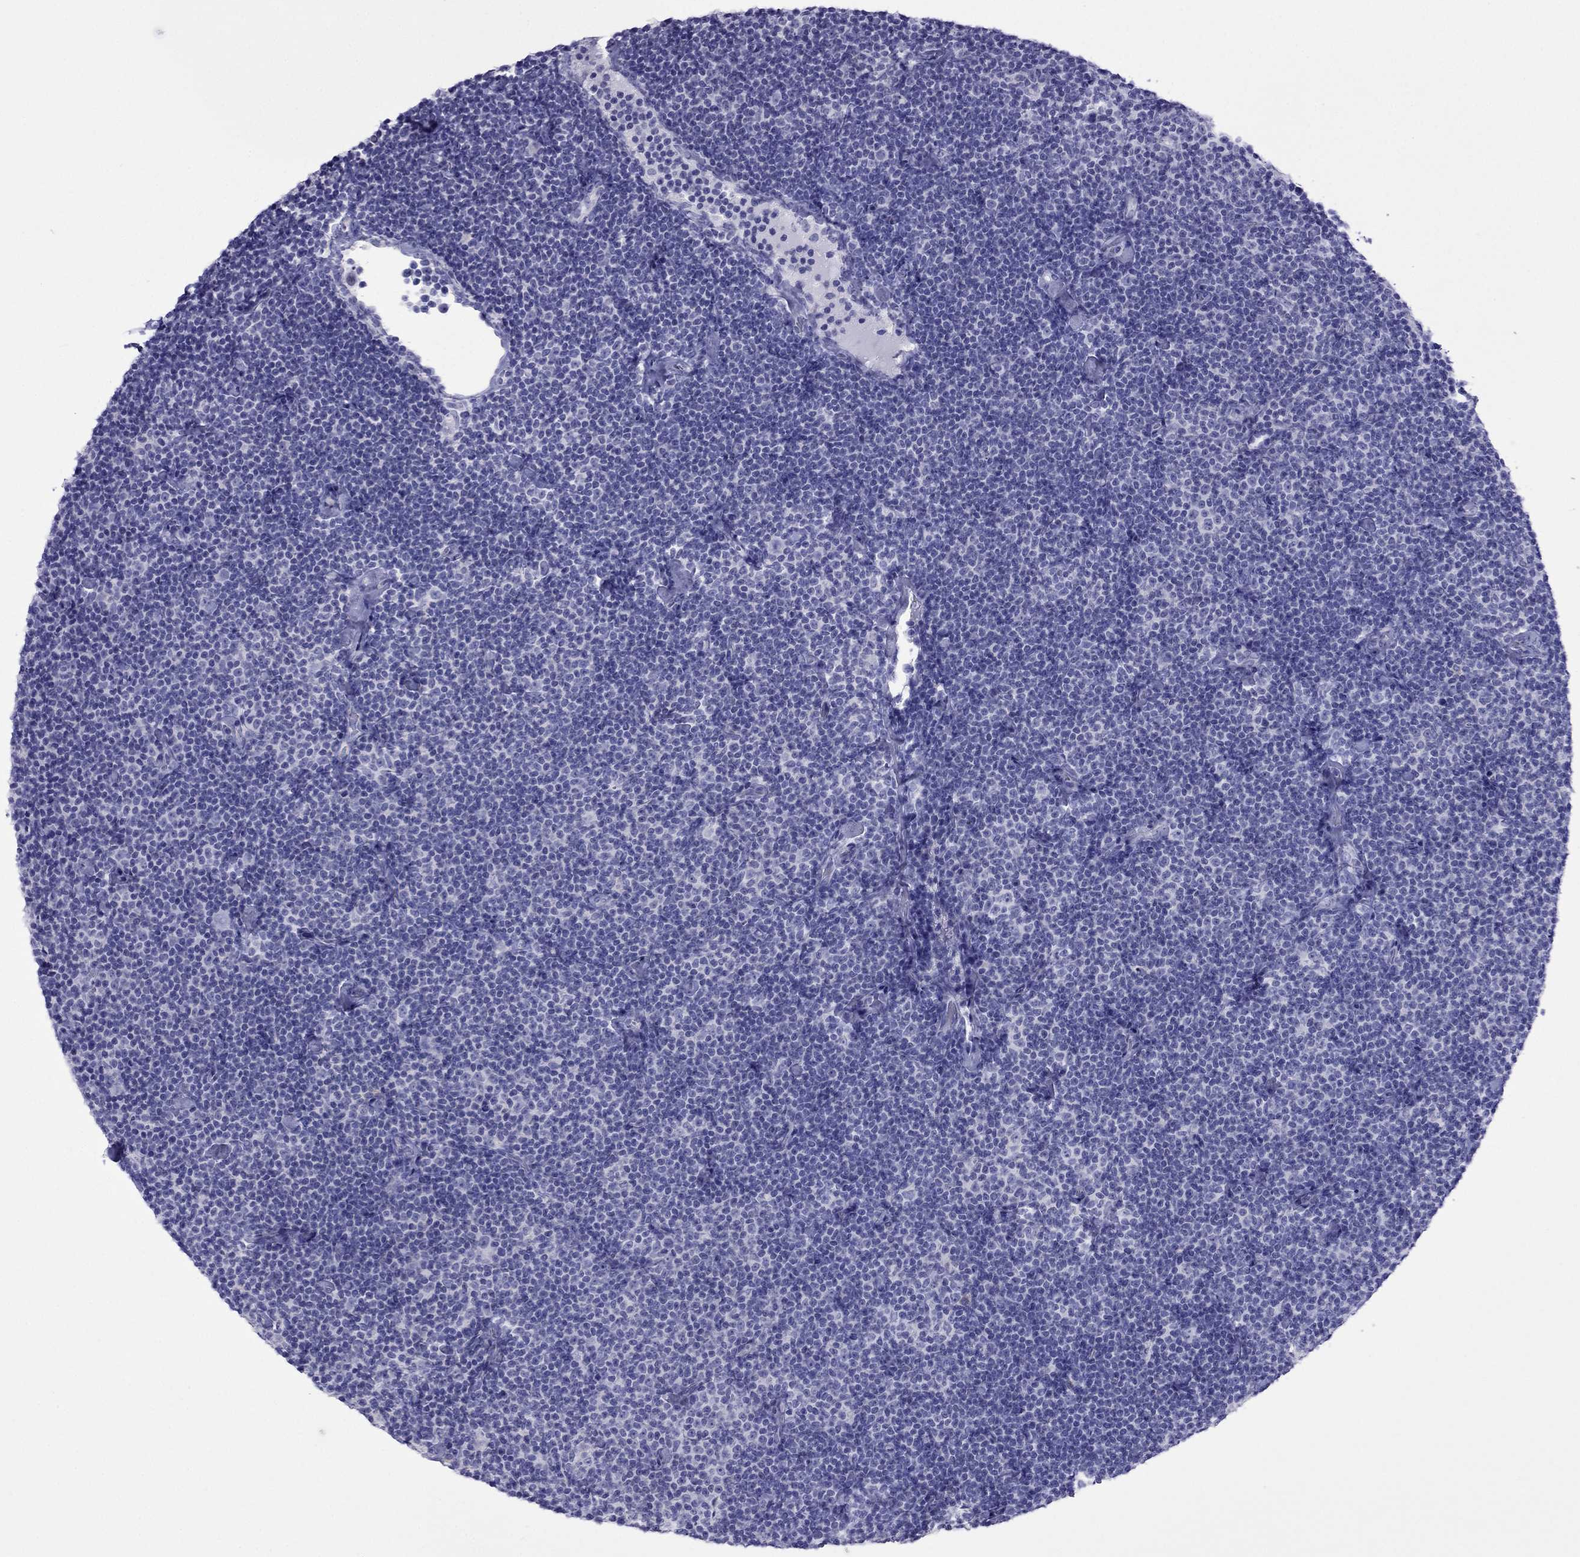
{"staining": {"intensity": "negative", "quantity": "none", "location": "none"}, "tissue": "lymphoma", "cell_type": "Tumor cells", "image_type": "cancer", "snomed": [{"axis": "morphology", "description": "Malignant lymphoma, non-Hodgkin's type, Low grade"}, {"axis": "topography", "description": "Lymph node"}], "caption": "Lymphoma stained for a protein using IHC shows no expression tumor cells.", "gene": "PCDHA6", "patient": {"sex": "male", "age": 81}}